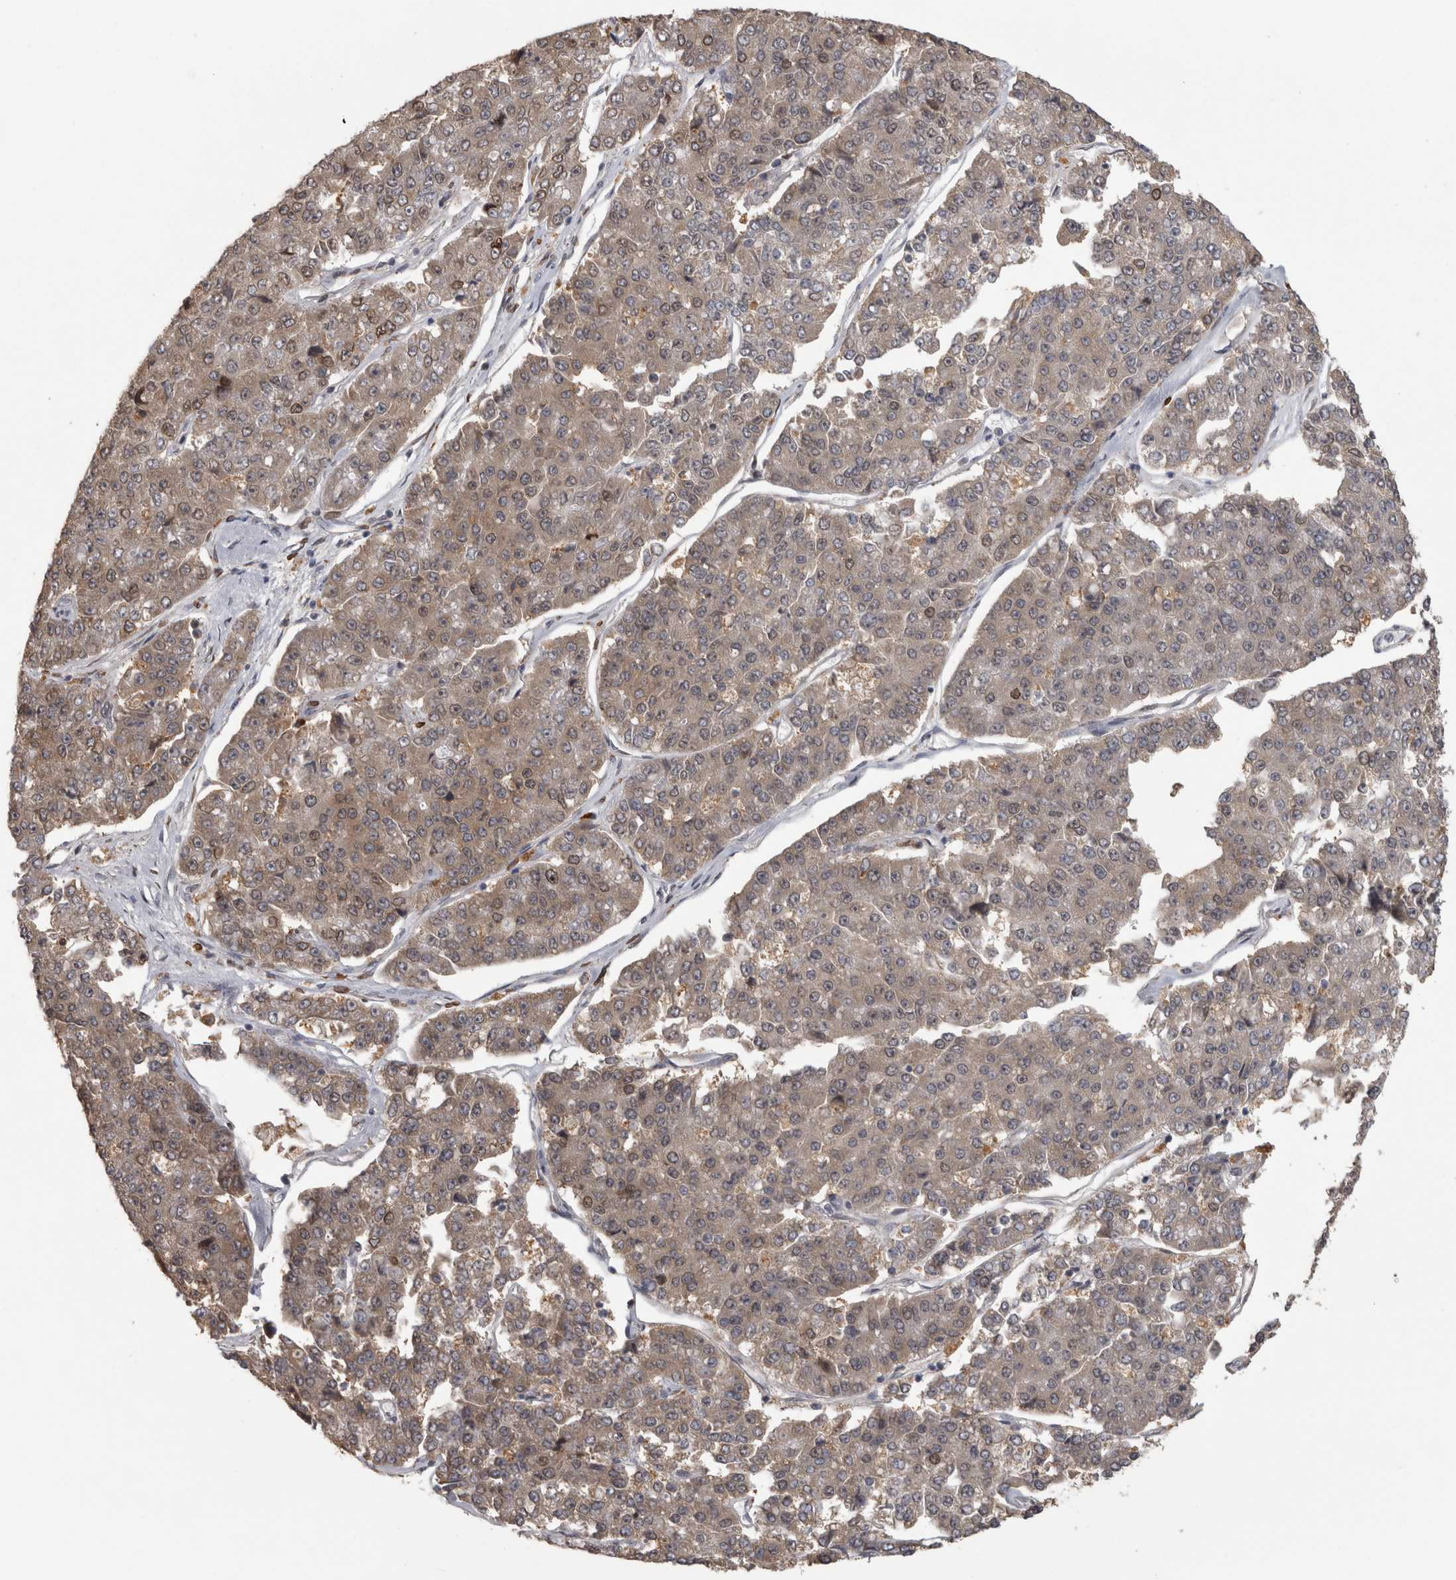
{"staining": {"intensity": "weak", "quantity": ">75%", "location": "cytoplasmic/membranous"}, "tissue": "pancreatic cancer", "cell_type": "Tumor cells", "image_type": "cancer", "snomed": [{"axis": "morphology", "description": "Adenocarcinoma, NOS"}, {"axis": "topography", "description": "Pancreas"}], "caption": "A micrograph of human pancreatic cancer stained for a protein exhibits weak cytoplasmic/membranous brown staining in tumor cells.", "gene": "RAB29", "patient": {"sex": "male", "age": 50}}